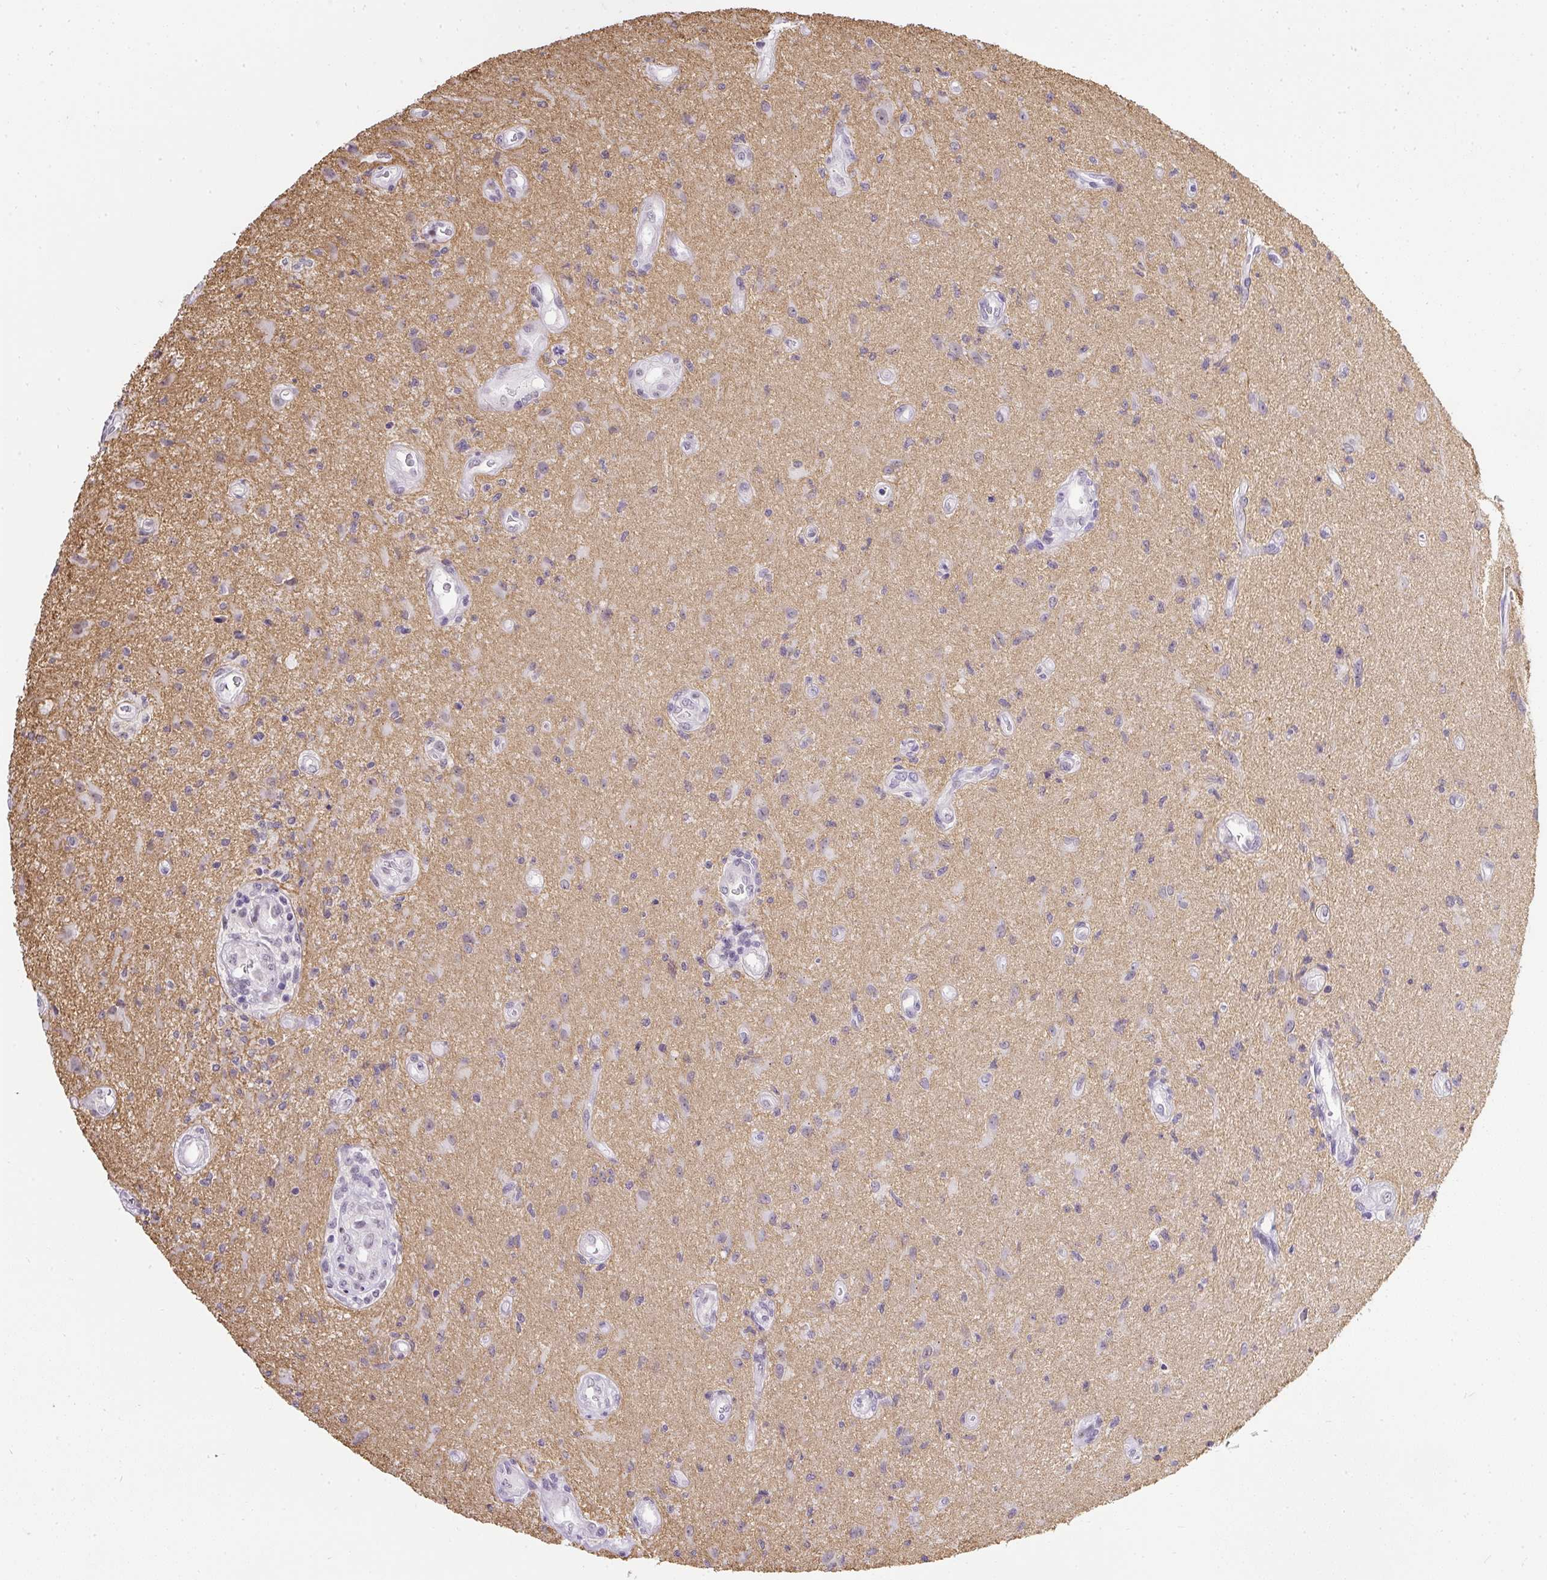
{"staining": {"intensity": "negative", "quantity": "none", "location": "none"}, "tissue": "glioma", "cell_type": "Tumor cells", "image_type": "cancer", "snomed": [{"axis": "morphology", "description": "Glioma, malignant, High grade"}, {"axis": "topography", "description": "Brain"}], "caption": "Human glioma stained for a protein using IHC displays no expression in tumor cells.", "gene": "WNT10B", "patient": {"sex": "male", "age": 67}}